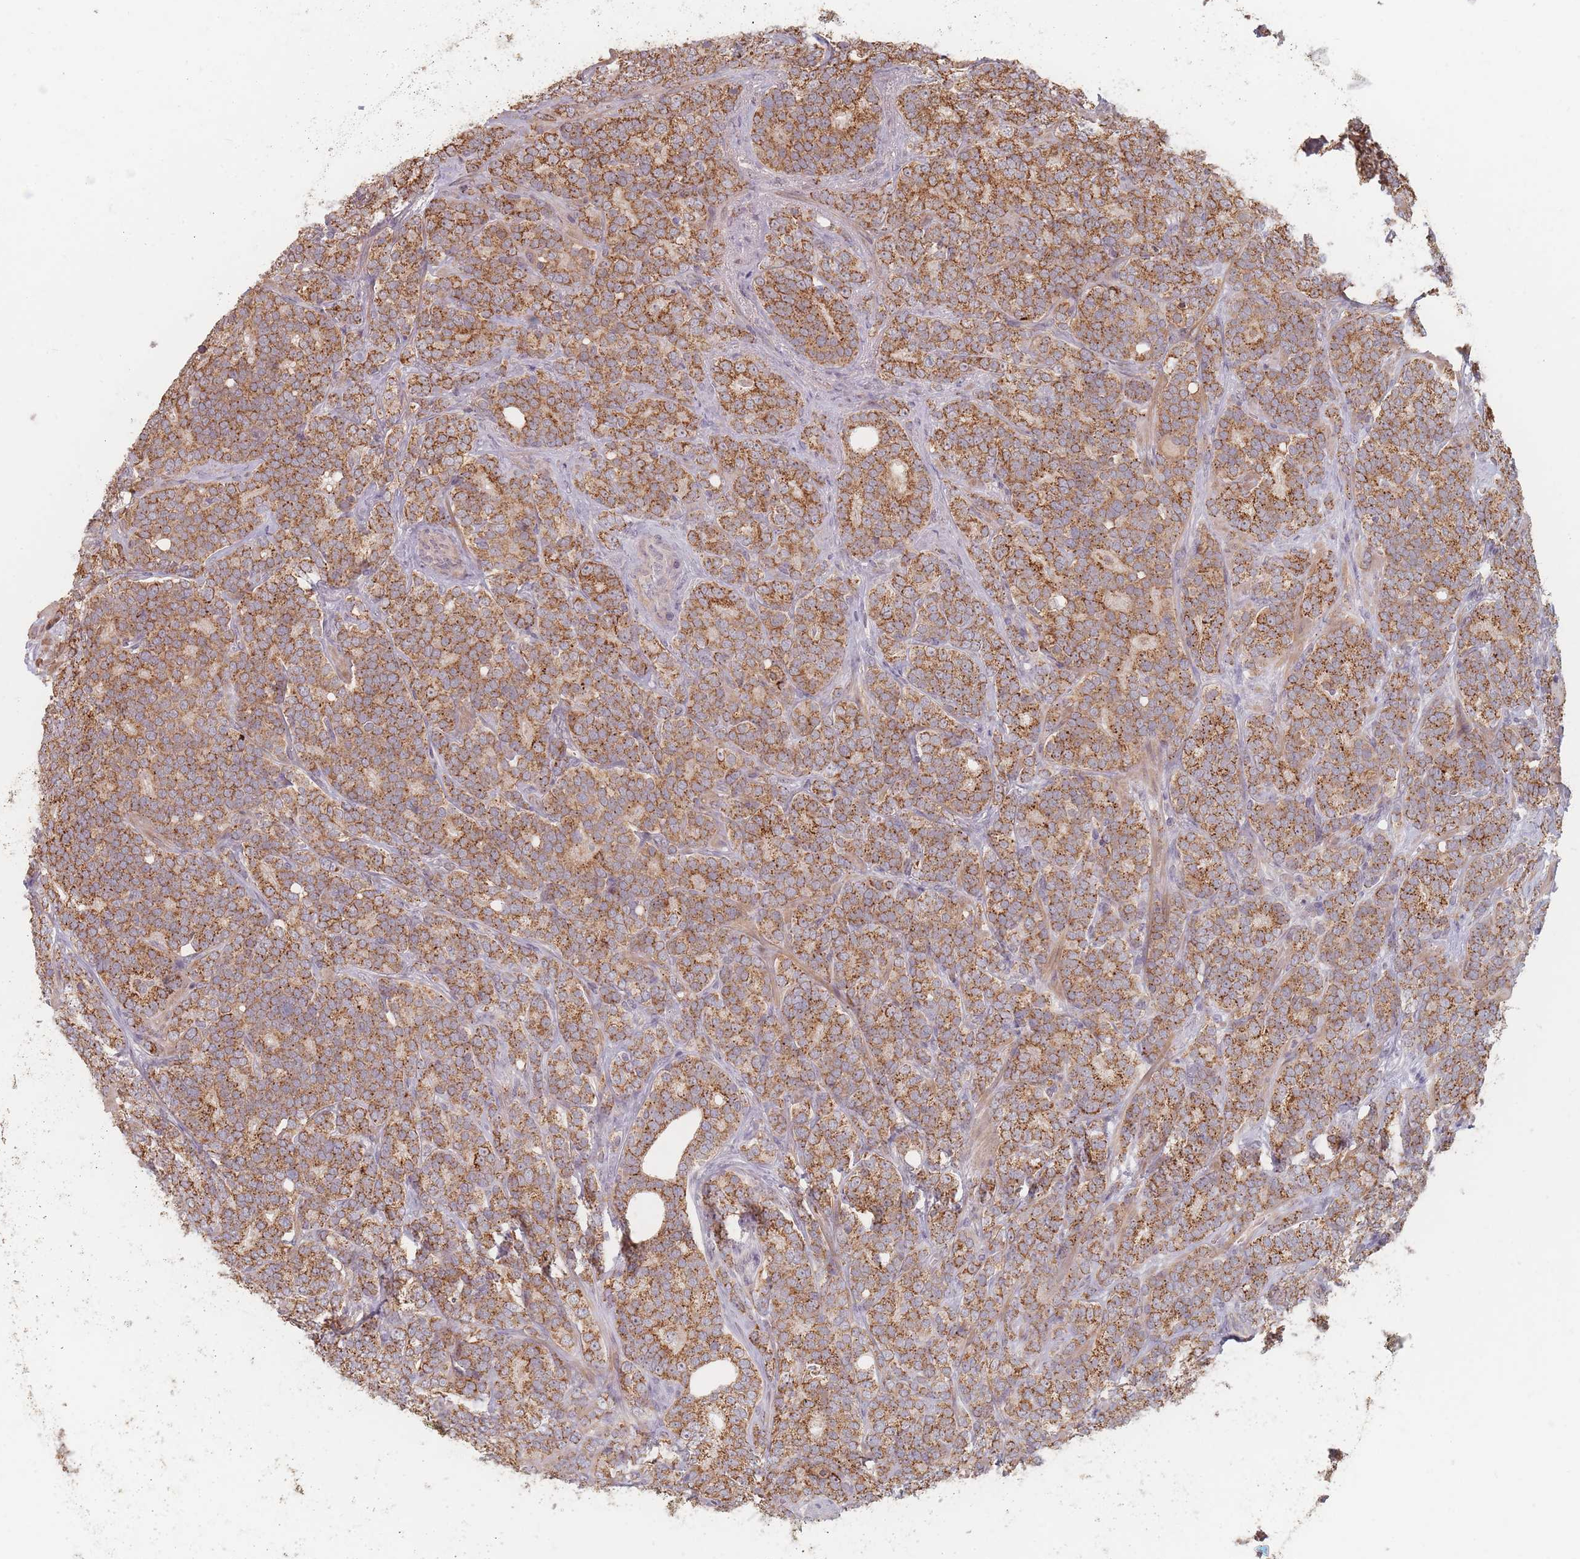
{"staining": {"intensity": "moderate", "quantity": "25%-75%", "location": "cytoplasmic/membranous"}, "tissue": "prostate cancer", "cell_type": "Tumor cells", "image_type": "cancer", "snomed": [{"axis": "morphology", "description": "Adenocarcinoma, High grade"}, {"axis": "topography", "description": "Prostate"}], "caption": "Brown immunohistochemical staining in prostate cancer demonstrates moderate cytoplasmic/membranous expression in about 25%-75% of tumor cells.", "gene": "OR2M4", "patient": {"sex": "male", "age": 64}}